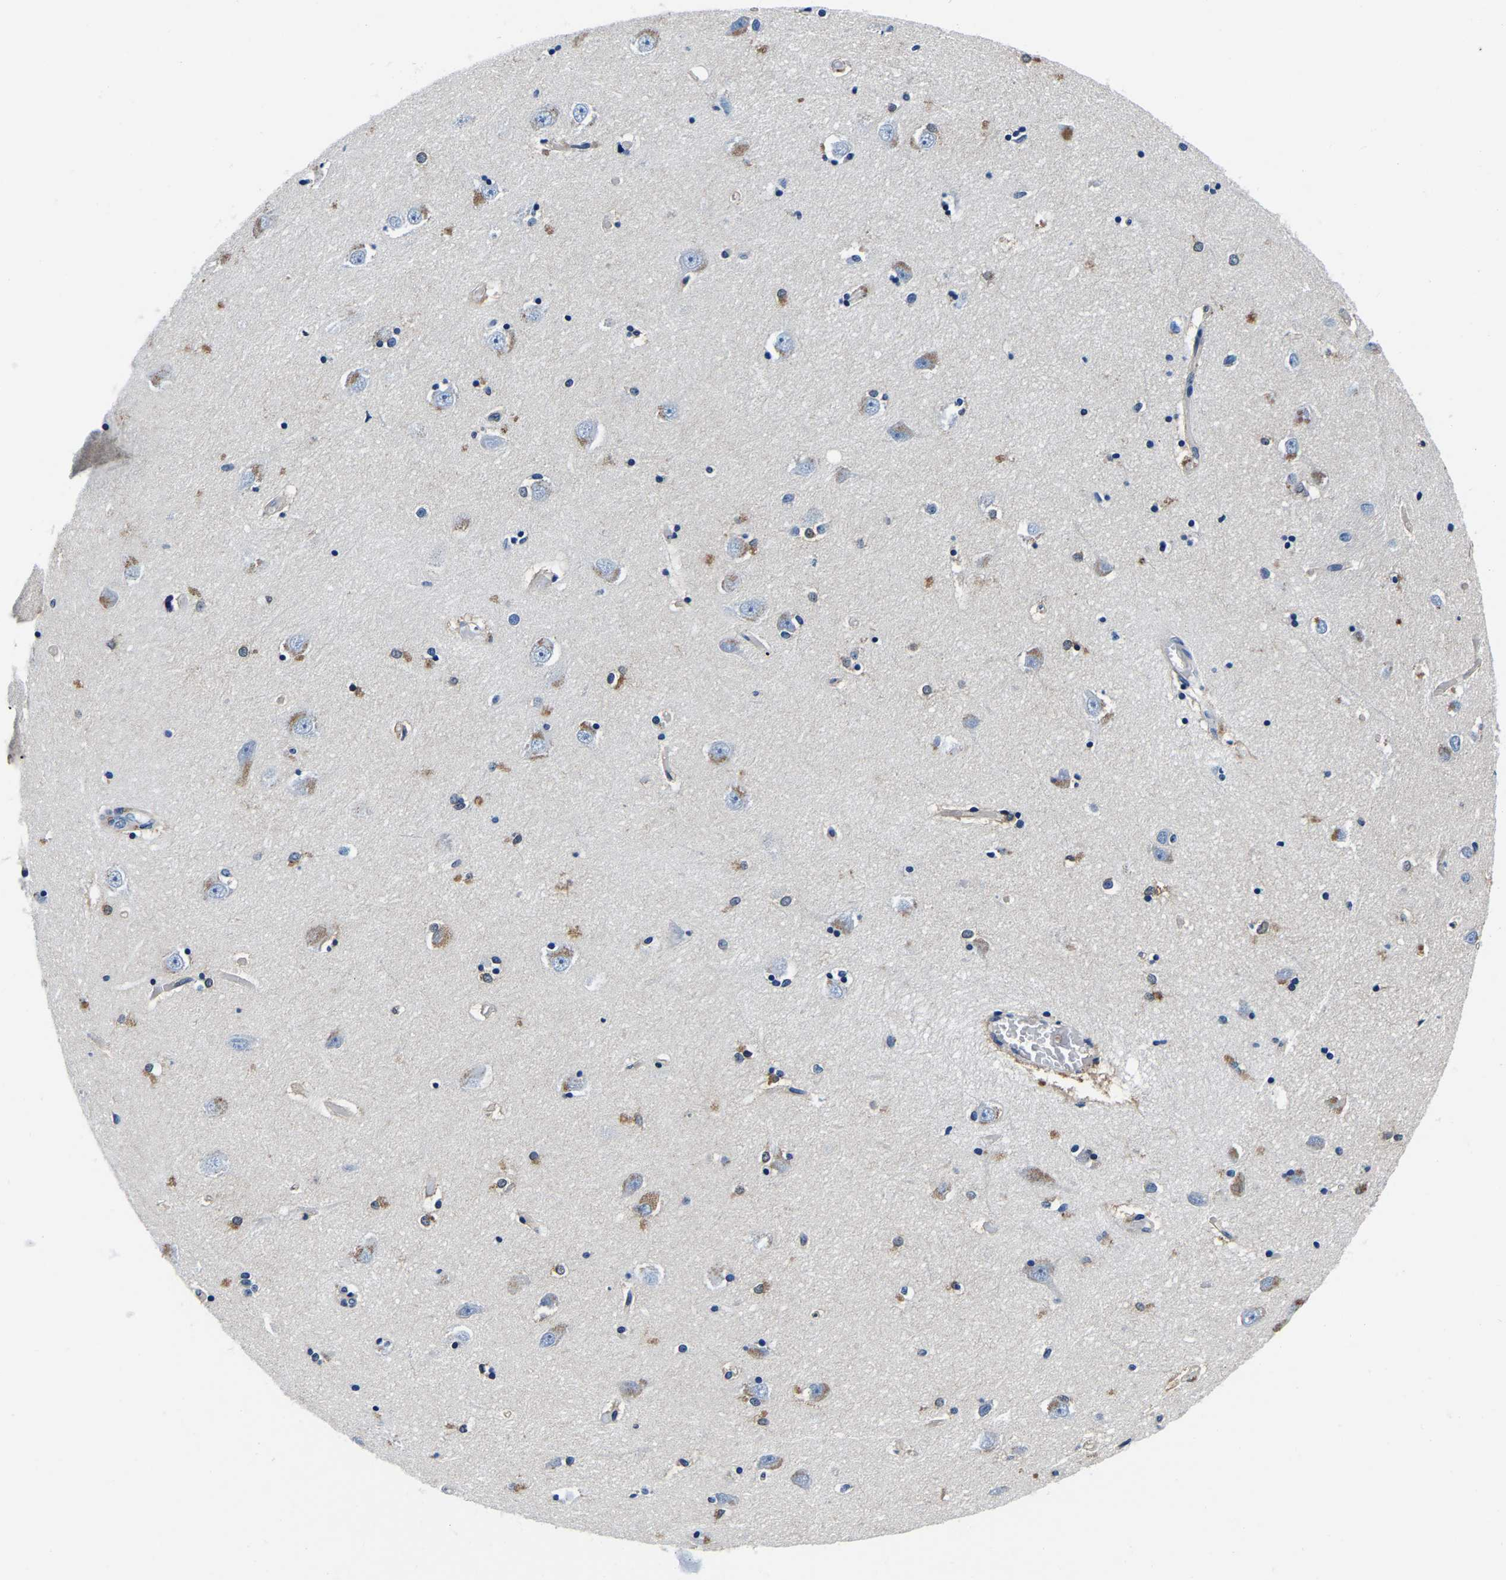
{"staining": {"intensity": "moderate", "quantity": "<25%", "location": "cytoplasmic/membranous"}, "tissue": "hippocampus", "cell_type": "Glial cells", "image_type": "normal", "snomed": [{"axis": "morphology", "description": "Normal tissue, NOS"}, {"axis": "topography", "description": "Hippocampus"}], "caption": "Immunohistochemistry (IHC) photomicrograph of benign hippocampus: hippocampus stained using IHC shows low levels of moderate protein expression localized specifically in the cytoplasmic/membranous of glial cells, appearing as a cytoplasmic/membranous brown color.", "gene": "ACO1", "patient": {"sex": "male", "age": 45}}